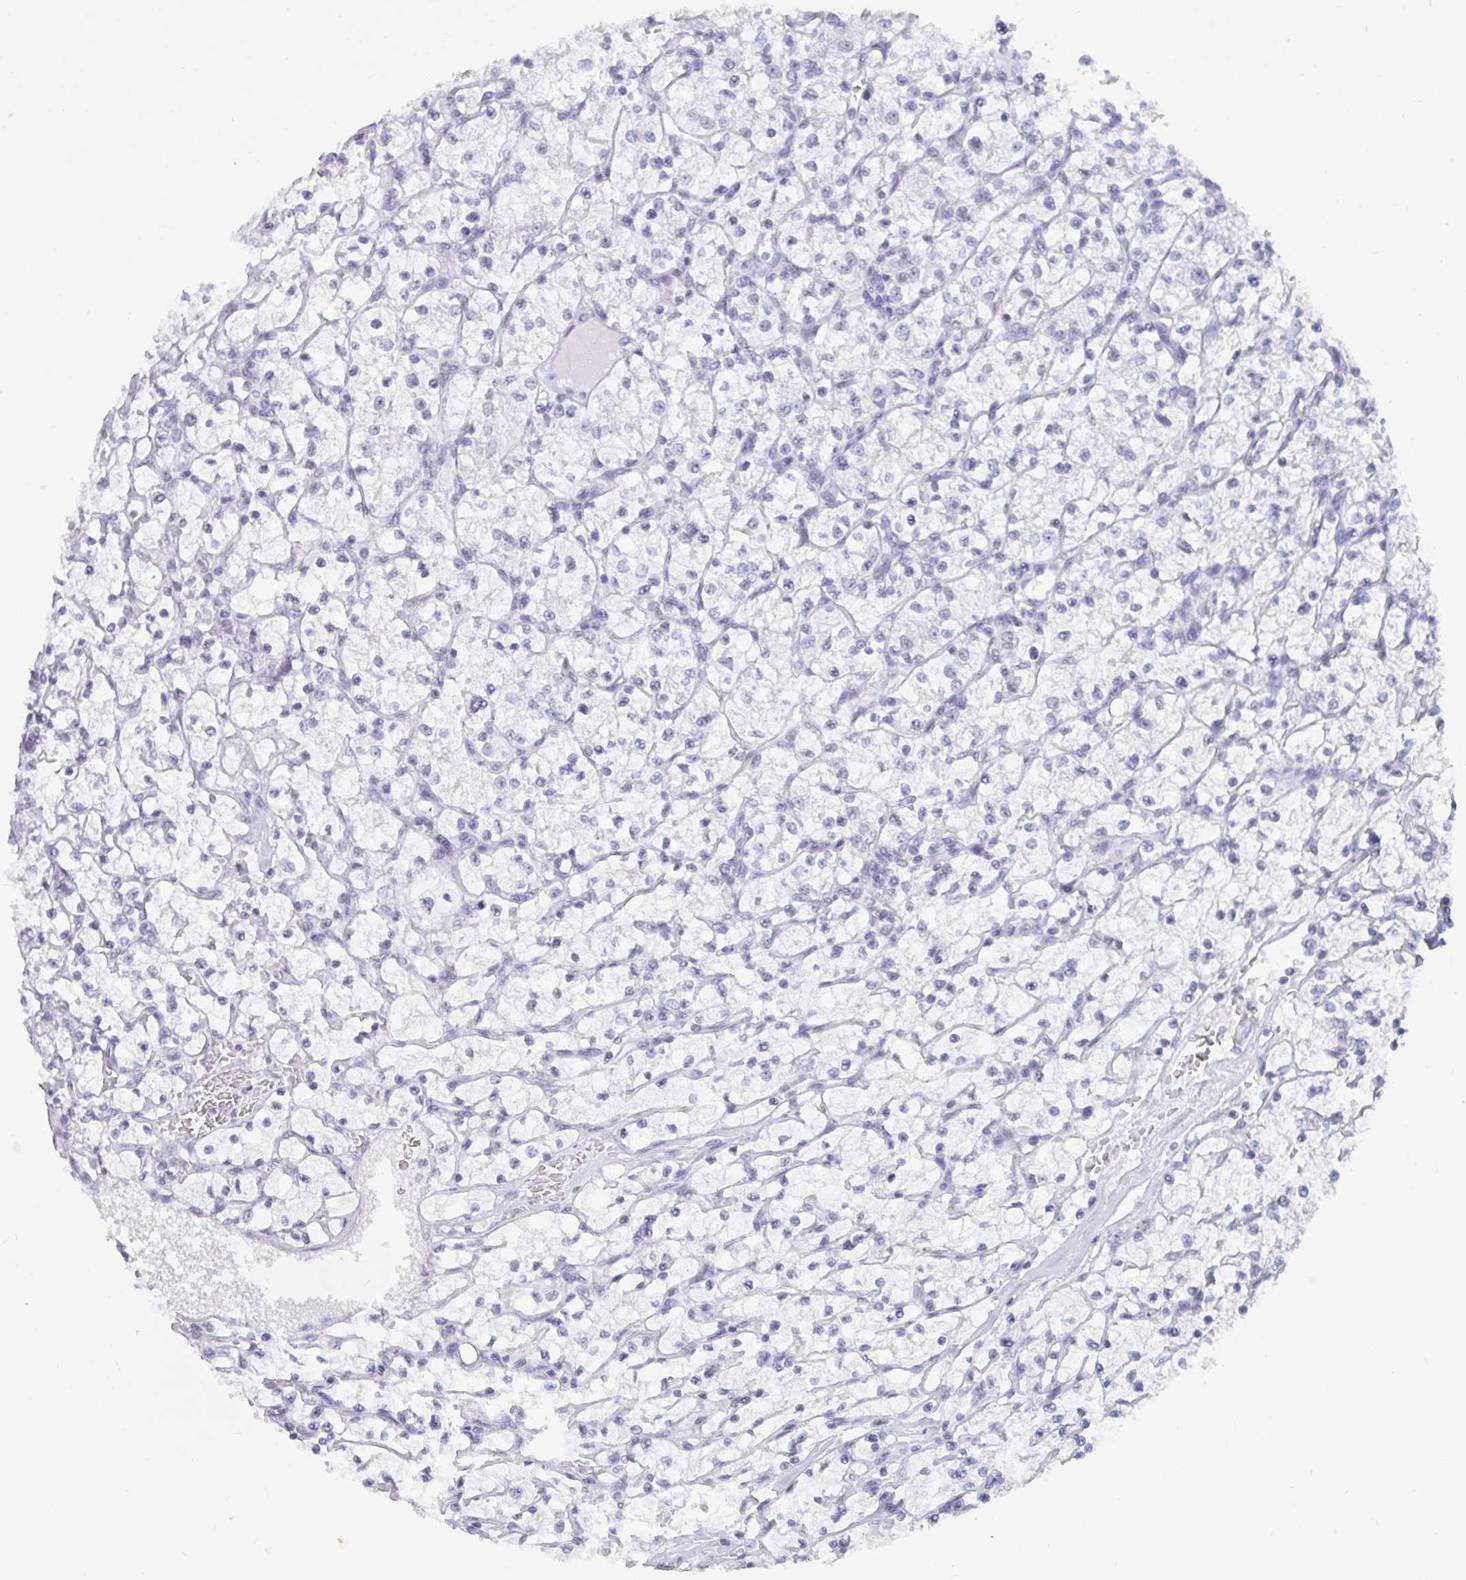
{"staining": {"intensity": "negative", "quantity": "none", "location": "none"}, "tissue": "renal cancer", "cell_type": "Tumor cells", "image_type": "cancer", "snomed": [{"axis": "morphology", "description": "Adenocarcinoma, NOS"}, {"axis": "topography", "description": "Kidney"}], "caption": "Human adenocarcinoma (renal) stained for a protein using immunohistochemistry (IHC) exhibits no expression in tumor cells.", "gene": "BMAL2", "patient": {"sex": "female", "age": 64}}